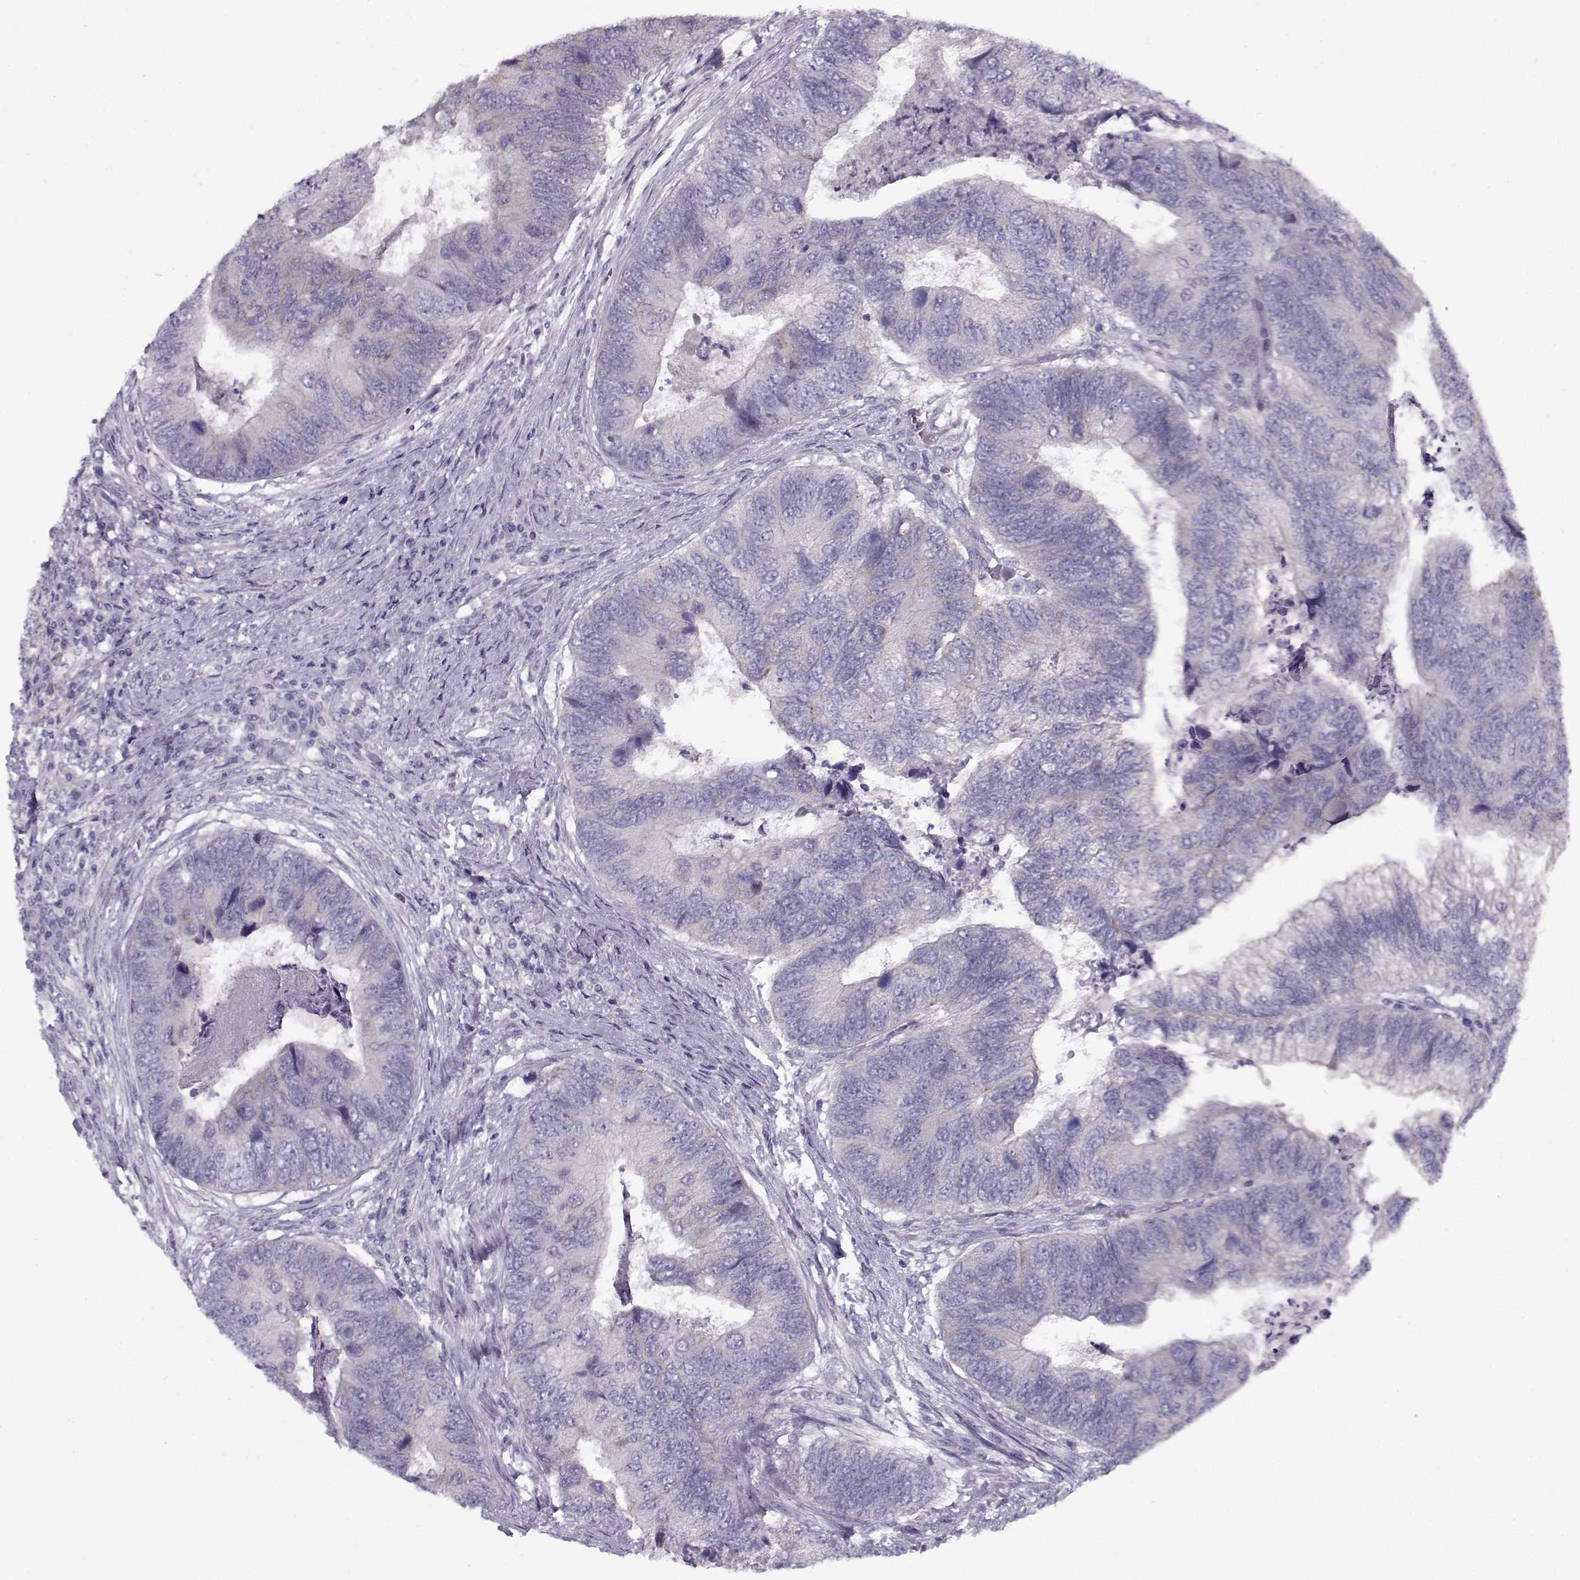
{"staining": {"intensity": "weak", "quantity": "<25%", "location": "cytoplasmic/membranous"}, "tissue": "colorectal cancer", "cell_type": "Tumor cells", "image_type": "cancer", "snomed": [{"axis": "morphology", "description": "Adenocarcinoma, NOS"}, {"axis": "topography", "description": "Colon"}], "caption": "Immunohistochemistry (IHC) micrograph of neoplastic tissue: human colorectal cancer stained with DAB (3,3'-diaminobenzidine) demonstrates no significant protein expression in tumor cells.", "gene": "PP2D1", "patient": {"sex": "female", "age": 67}}